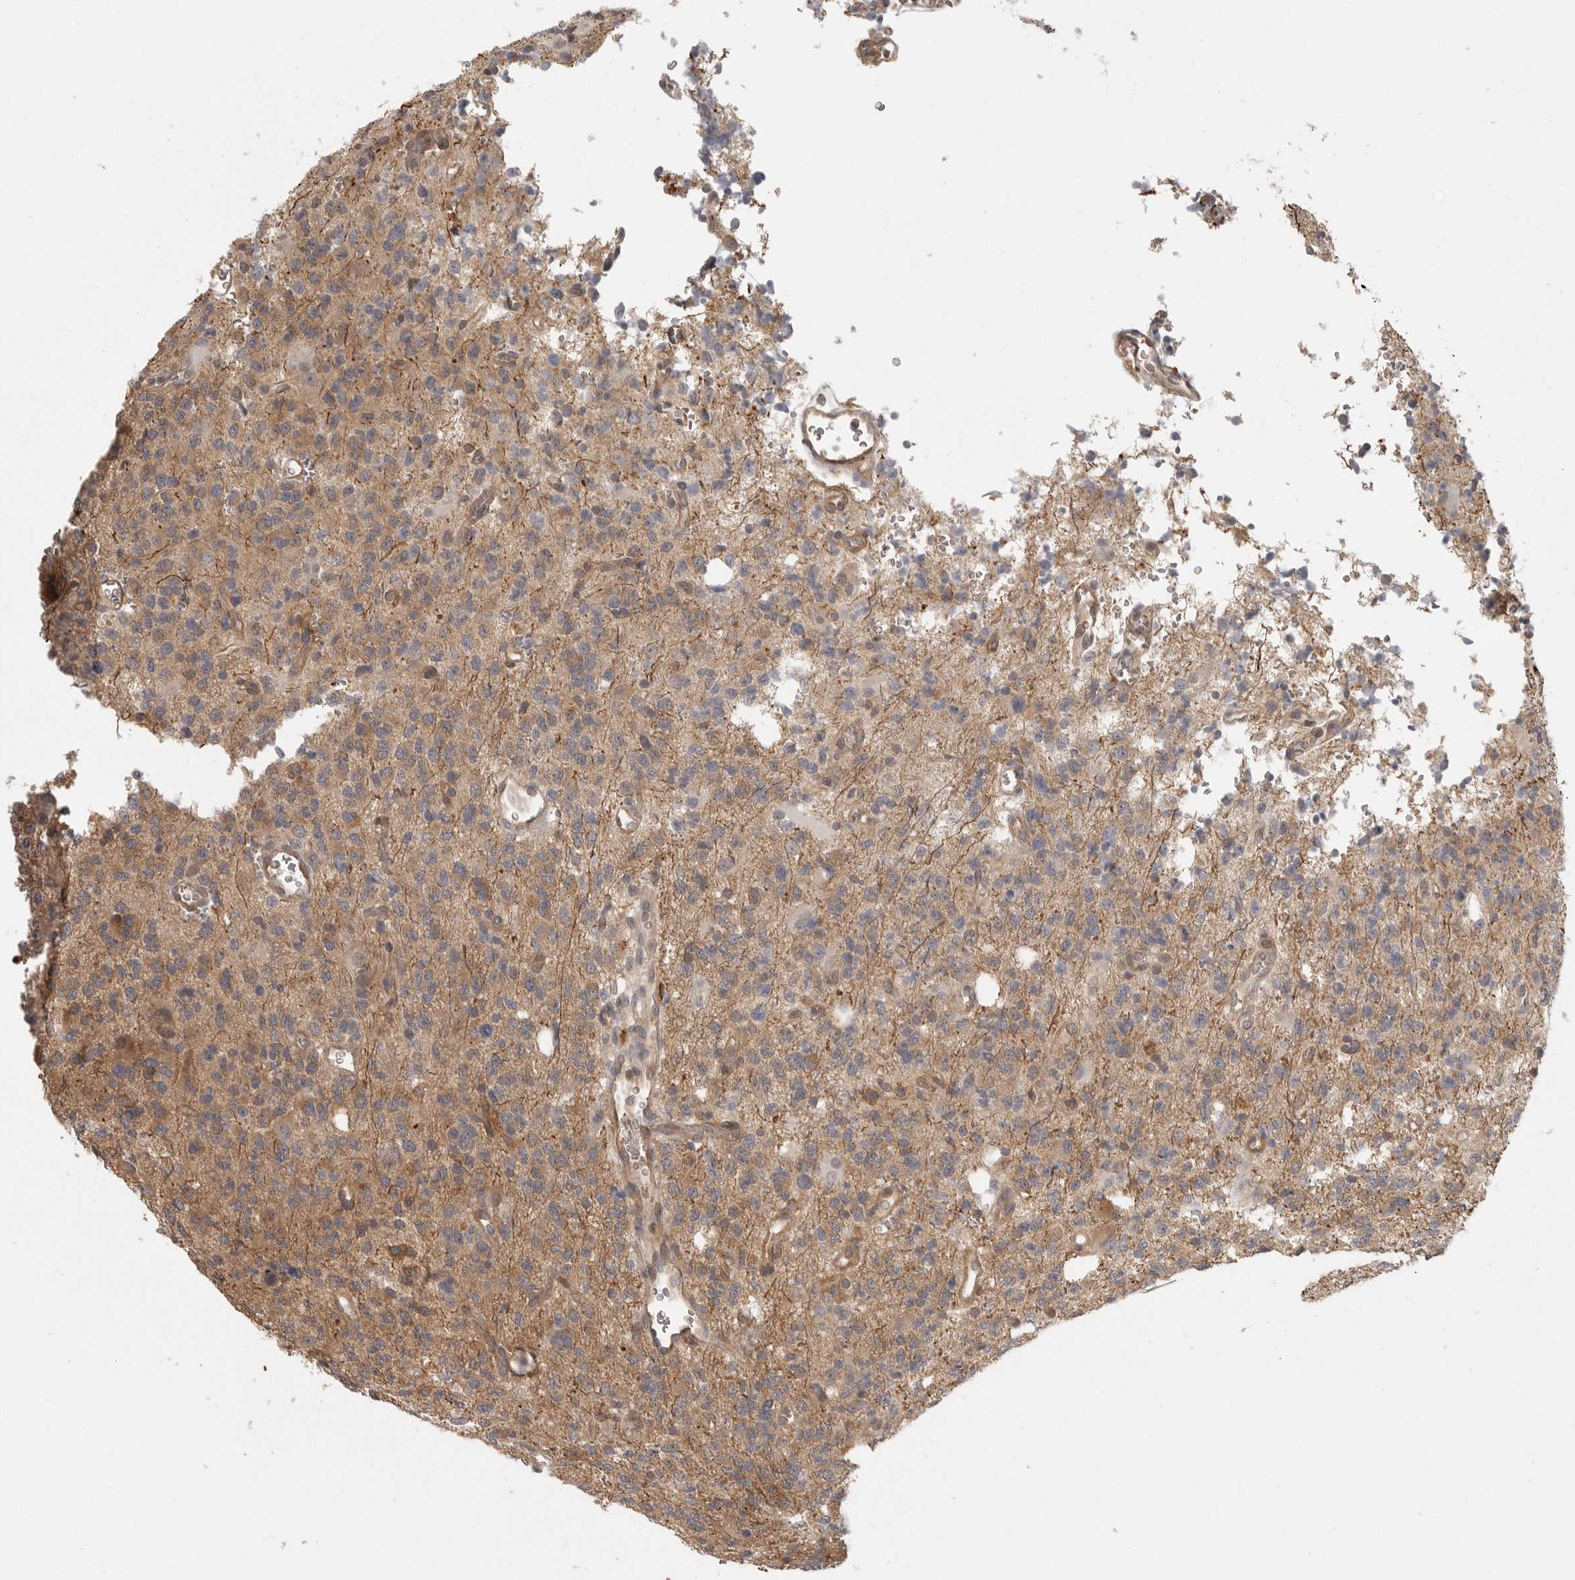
{"staining": {"intensity": "moderate", "quantity": ">75%", "location": "cytoplasmic/membranous"}, "tissue": "glioma", "cell_type": "Tumor cells", "image_type": "cancer", "snomed": [{"axis": "morphology", "description": "Glioma, malignant, High grade"}, {"axis": "topography", "description": "Brain"}], "caption": "This is an image of immunohistochemistry (IHC) staining of glioma, which shows moderate positivity in the cytoplasmic/membranous of tumor cells.", "gene": "DBNL", "patient": {"sex": "female", "age": 62}}